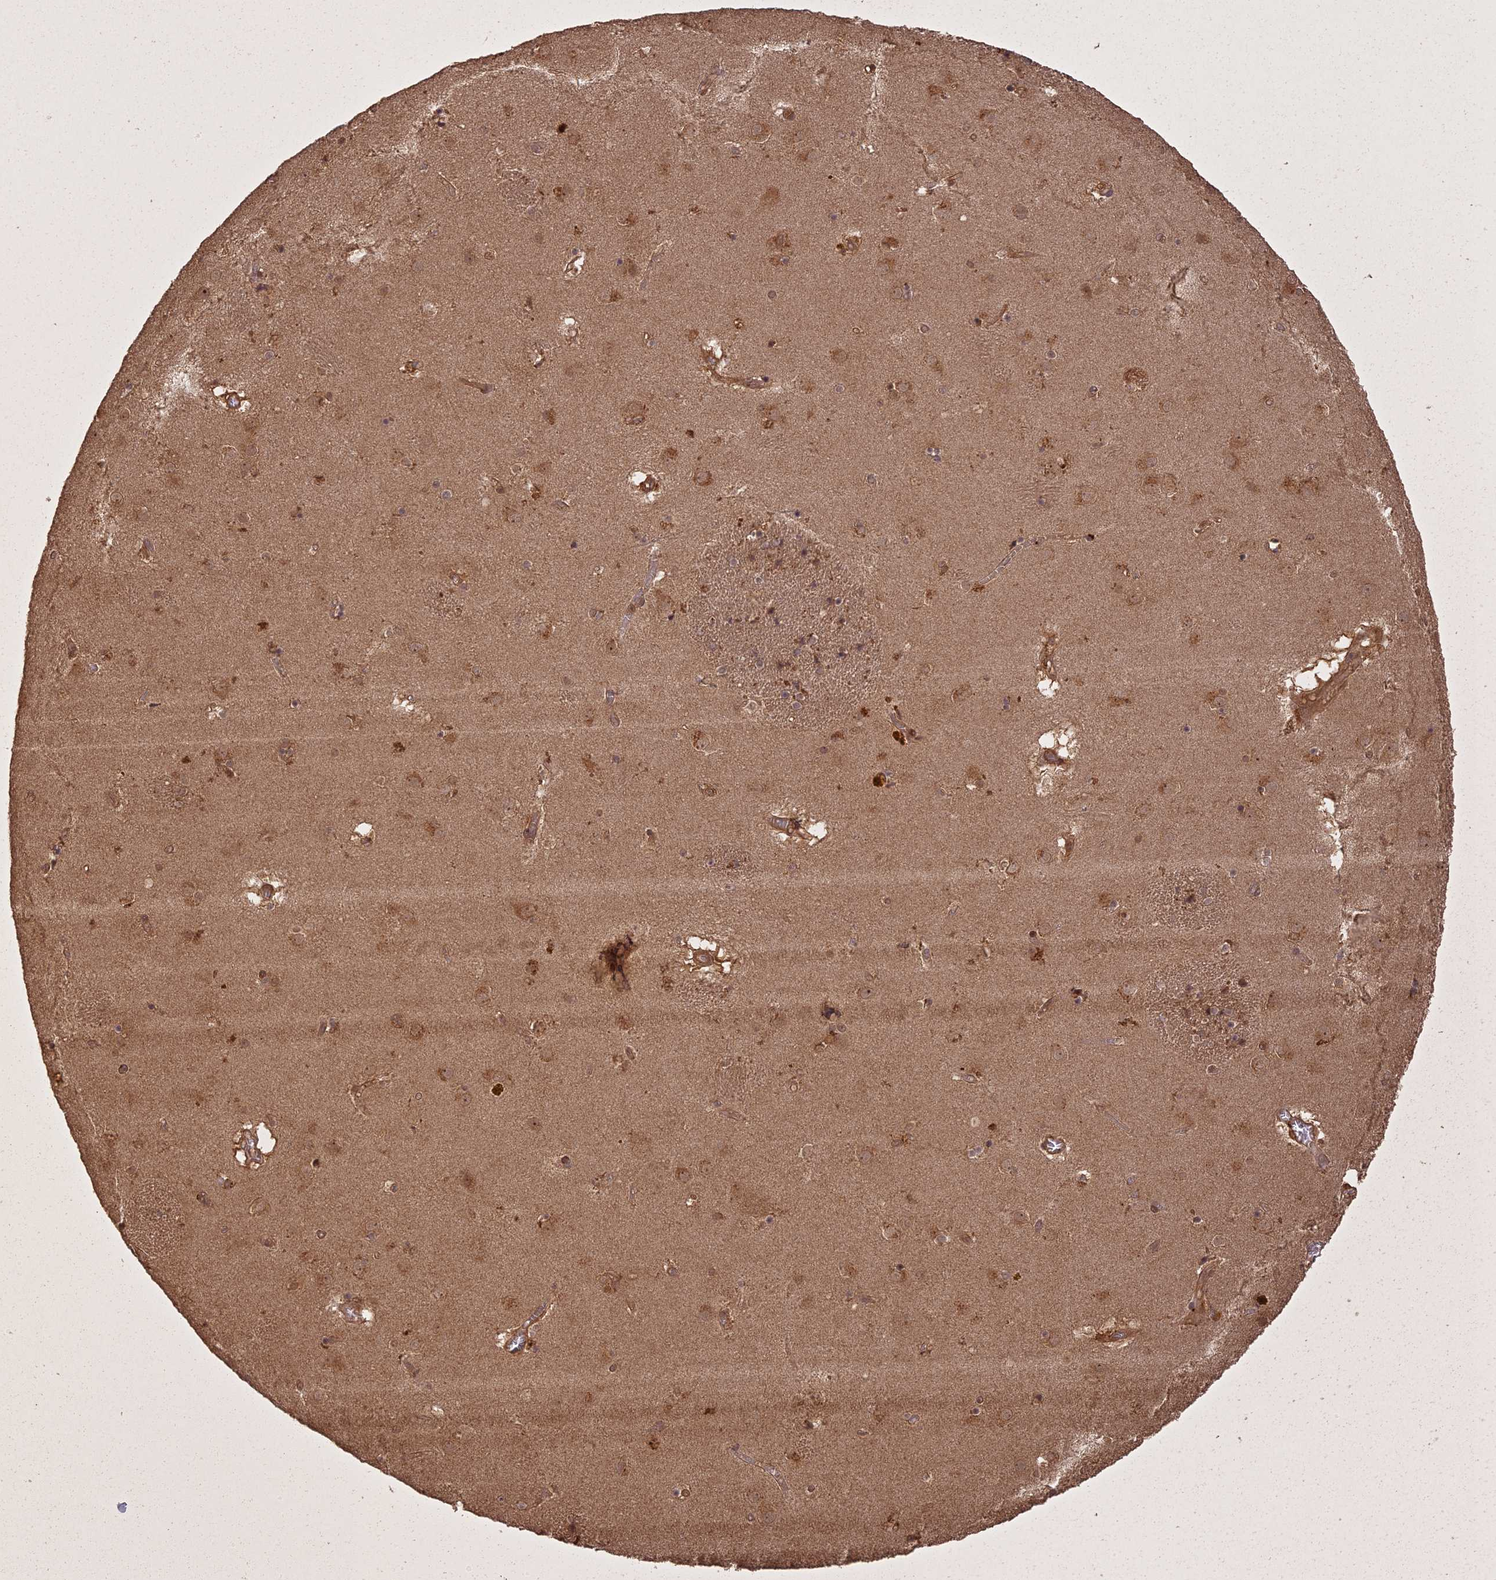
{"staining": {"intensity": "moderate", "quantity": "<25%", "location": "cytoplasmic/membranous"}, "tissue": "caudate", "cell_type": "Glial cells", "image_type": "normal", "snomed": [{"axis": "morphology", "description": "Normal tissue, NOS"}, {"axis": "topography", "description": "Lateral ventricle wall"}], "caption": "Brown immunohistochemical staining in normal caudate displays moderate cytoplasmic/membranous staining in about <25% of glial cells. (Brightfield microscopy of DAB IHC at high magnification).", "gene": "LIN37", "patient": {"sex": "male", "age": 70}}